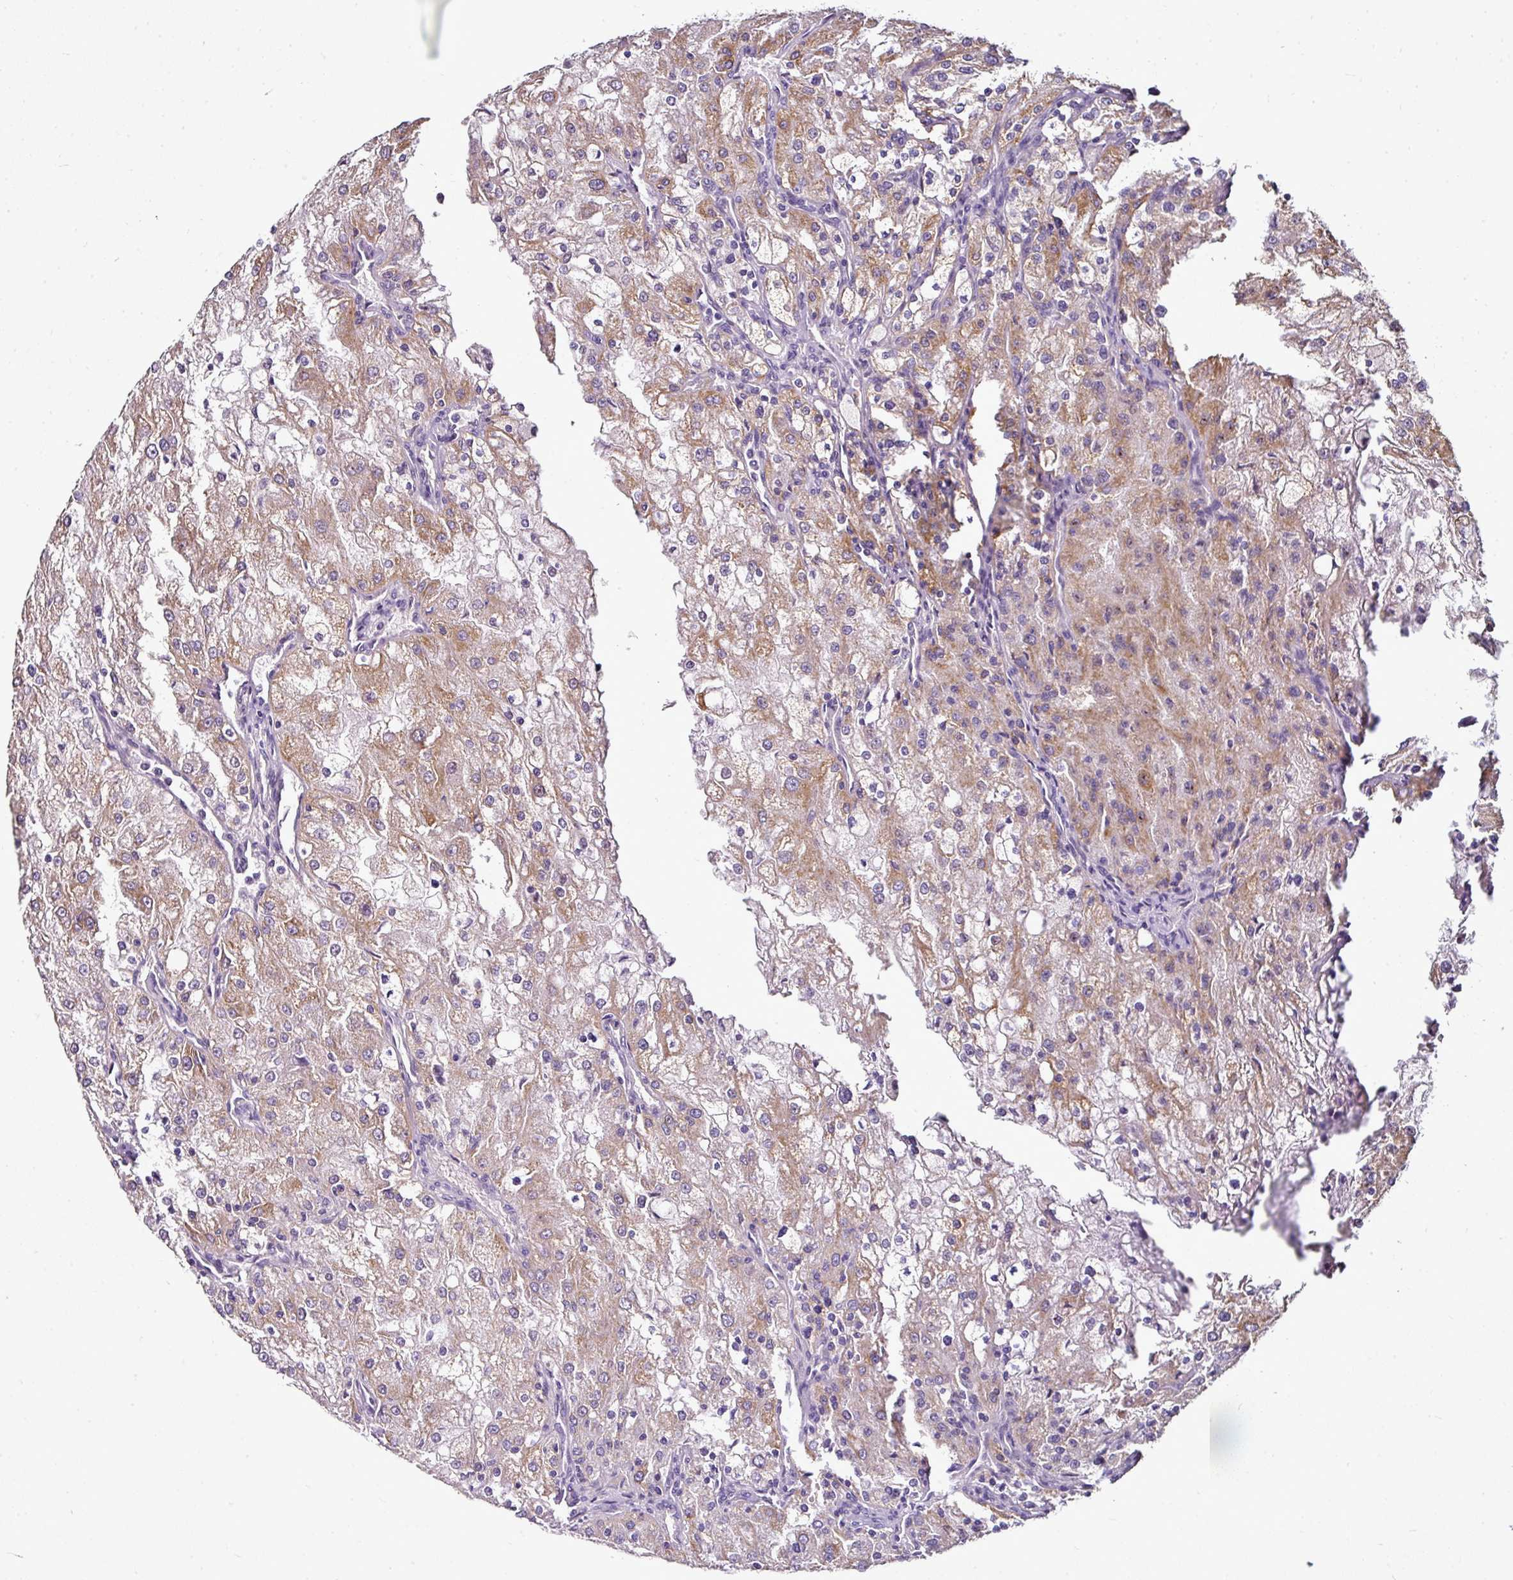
{"staining": {"intensity": "moderate", "quantity": ">75%", "location": "cytoplasmic/membranous"}, "tissue": "renal cancer", "cell_type": "Tumor cells", "image_type": "cancer", "snomed": [{"axis": "morphology", "description": "Adenocarcinoma, NOS"}, {"axis": "topography", "description": "Kidney"}], "caption": "Protein analysis of renal cancer (adenocarcinoma) tissue shows moderate cytoplasmic/membranous staining in approximately >75% of tumor cells.", "gene": "GAN", "patient": {"sex": "female", "age": 74}}